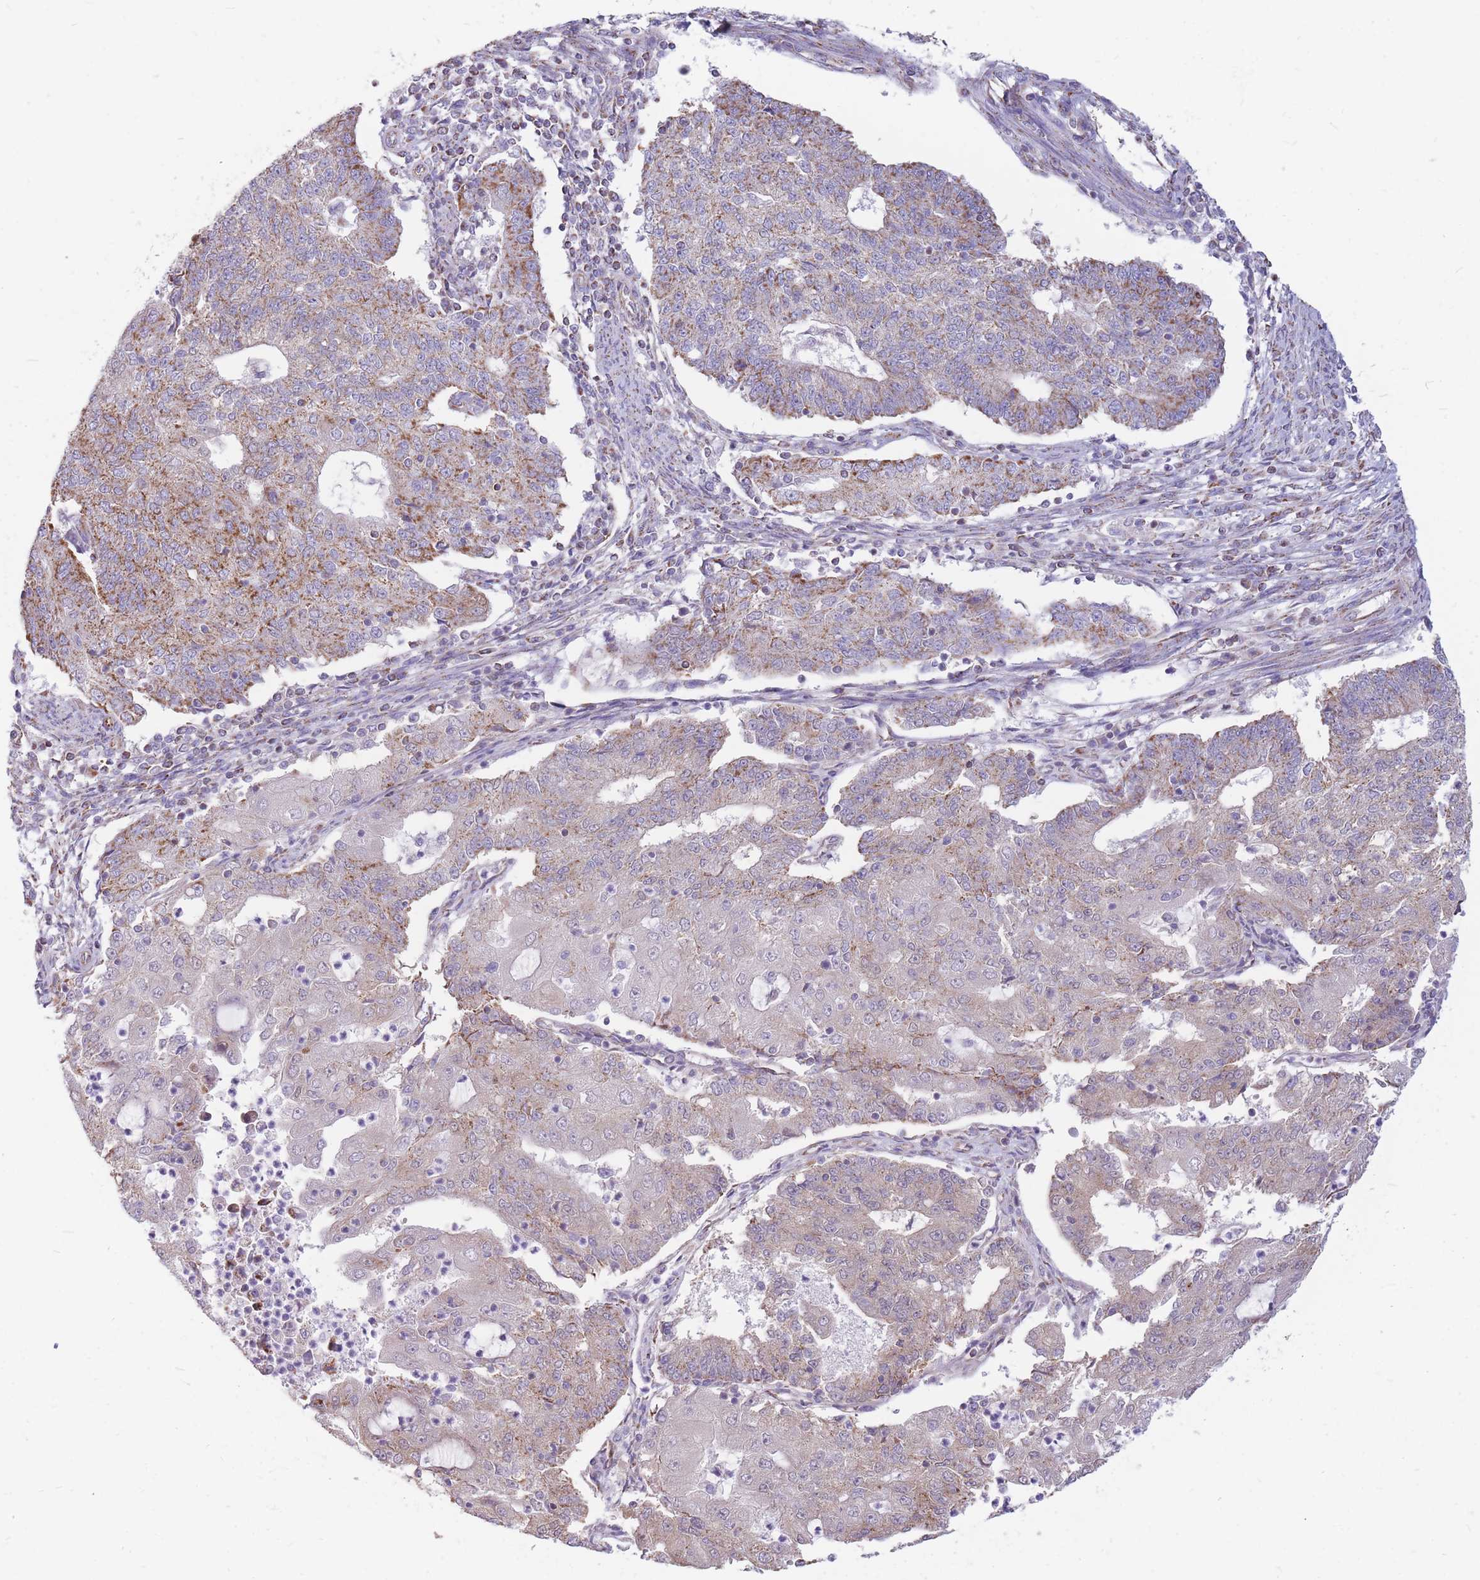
{"staining": {"intensity": "moderate", "quantity": "25%-75%", "location": "cytoplasmic/membranous"}, "tissue": "endometrial cancer", "cell_type": "Tumor cells", "image_type": "cancer", "snomed": [{"axis": "morphology", "description": "Adenocarcinoma, NOS"}, {"axis": "topography", "description": "Endometrium"}], "caption": "Immunohistochemistry (IHC) histopathology image of neoplastic tissue: endometrial adenocarcinoma stained using immunohistochemistry (IHC) demonstrates medium levels of moderate protein expression localized specifically in the cytoplasmic/membranous of tumor cells, appearing as a cytoplasmic/membranous brown color.", "gene": "PCSK1", "patient": {"sex": "female", "age": 56}}